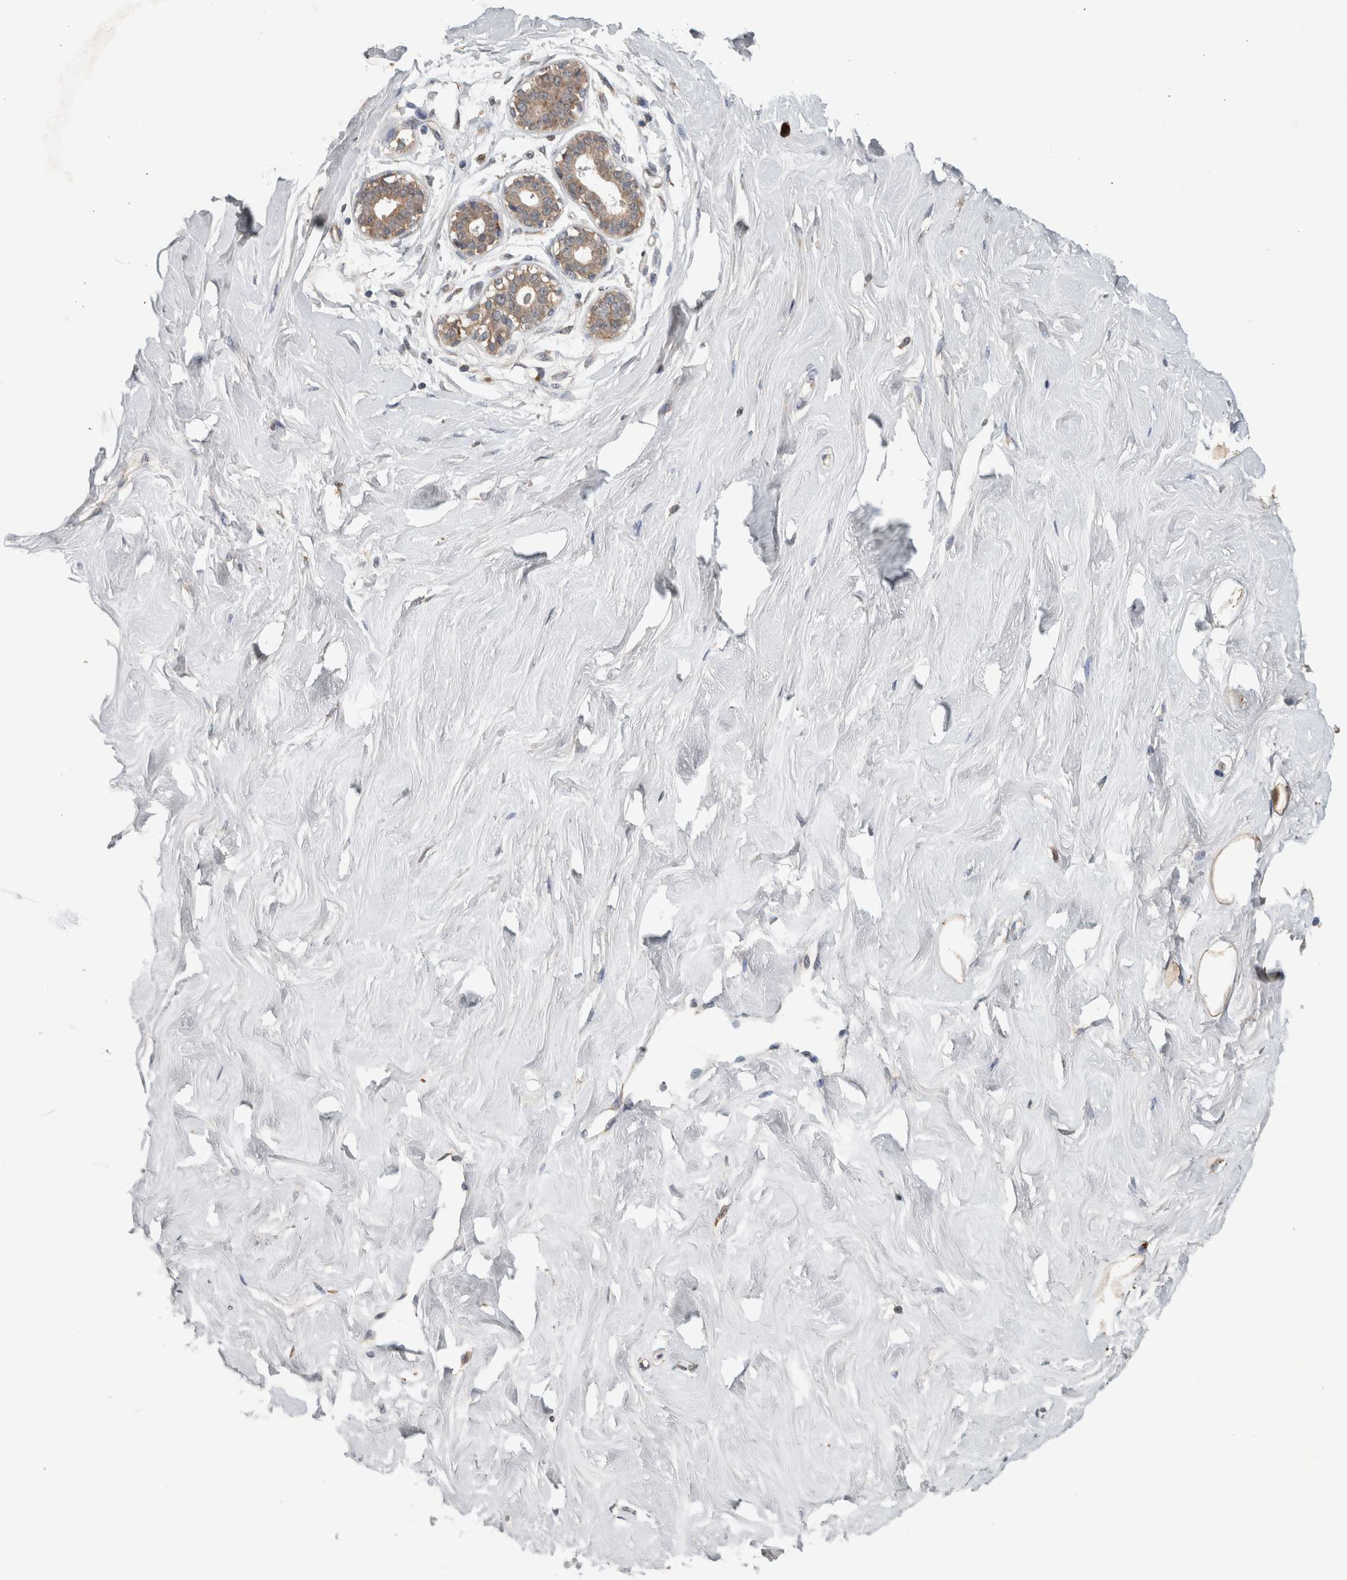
{"staining": {"intensity": "moderate", "quantity": ">75%", "location": "cytoplasmic/membranous"}, "tissue": "breast", "cell_type": "Adipocytes", "image_type": "normal", "snomed": [{"axis": "morphology", "description": "Normal tissue, NOS"}, {"axis": "topography", "description": "Breast"}], "caption": "A medium amount of moderate cytoplasmic/membranous positivity is appreciated in approximately >75% of adipocytes in unremarkable breast. The protein of interest is shown in brown color, while the nuclei are stained blue.", "gene": "ADGRL3", "patient": {"sex": "female", "age": 23}}